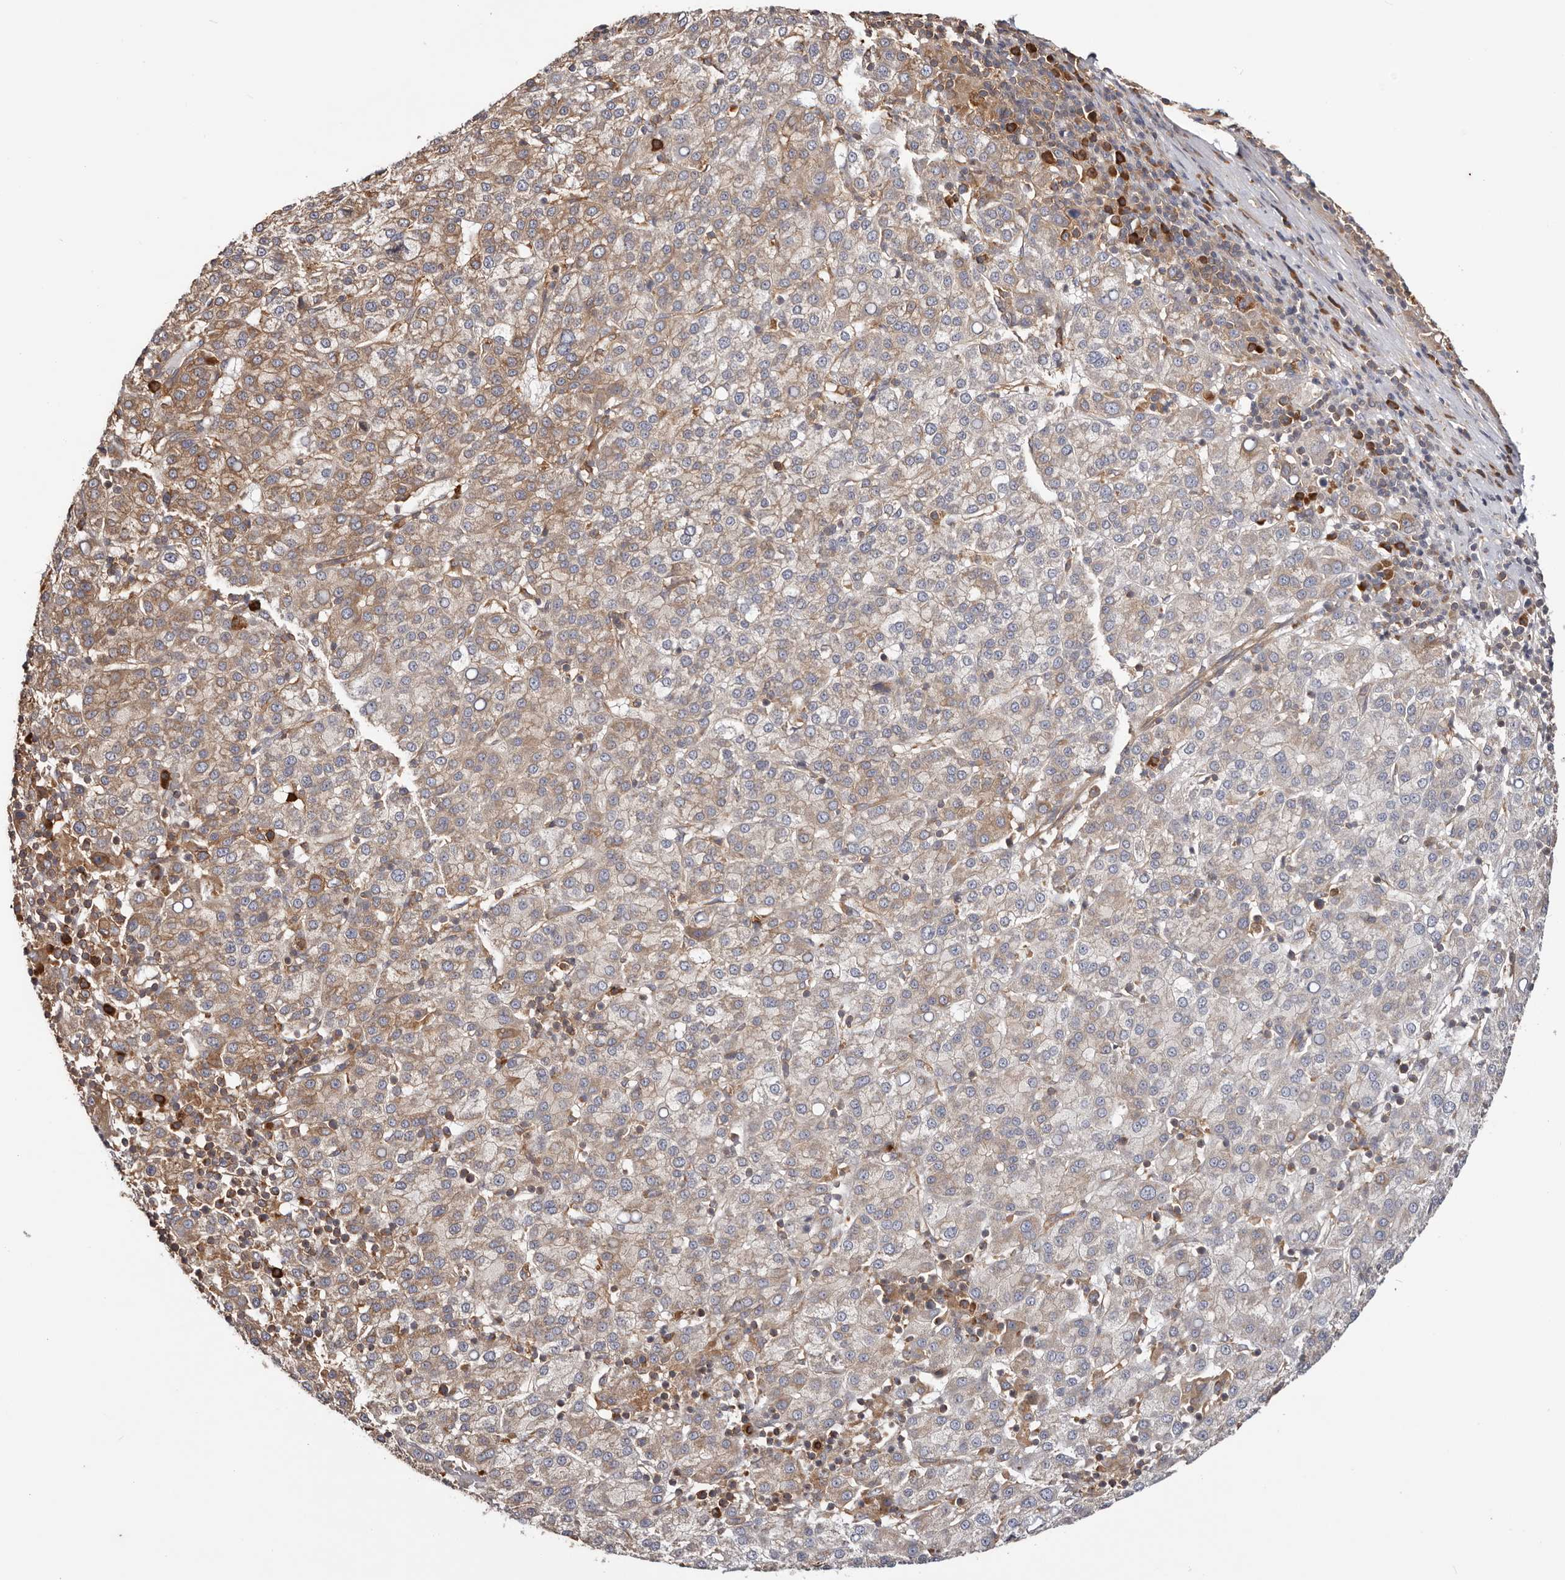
{"staining": {"intensity": "moderate", "quantity": "25%-75%", "location": "cytoplasmic/membranous"}, "tissue": "liver cancer", "cell_type": "Tumor cells", "image_type": "cancer", "snomed": [{"axis": "morphology", "description": "Carcinoma, Hepatocellular, NOS"}, {"axis": "topography", "description": "Liver"}], "caption": "Liver cancer (hepatocellular carcinoma) stained for a protein displays moderate cytoplasmic/membranous positivity in tumor cells. The staining is performed using DAB brown chromogen to label protein expression. The nuclei are counter-stained blue using hematoxylin.", "gene": "EPRS1", "patient": {"sex": "female", "age": 58}}